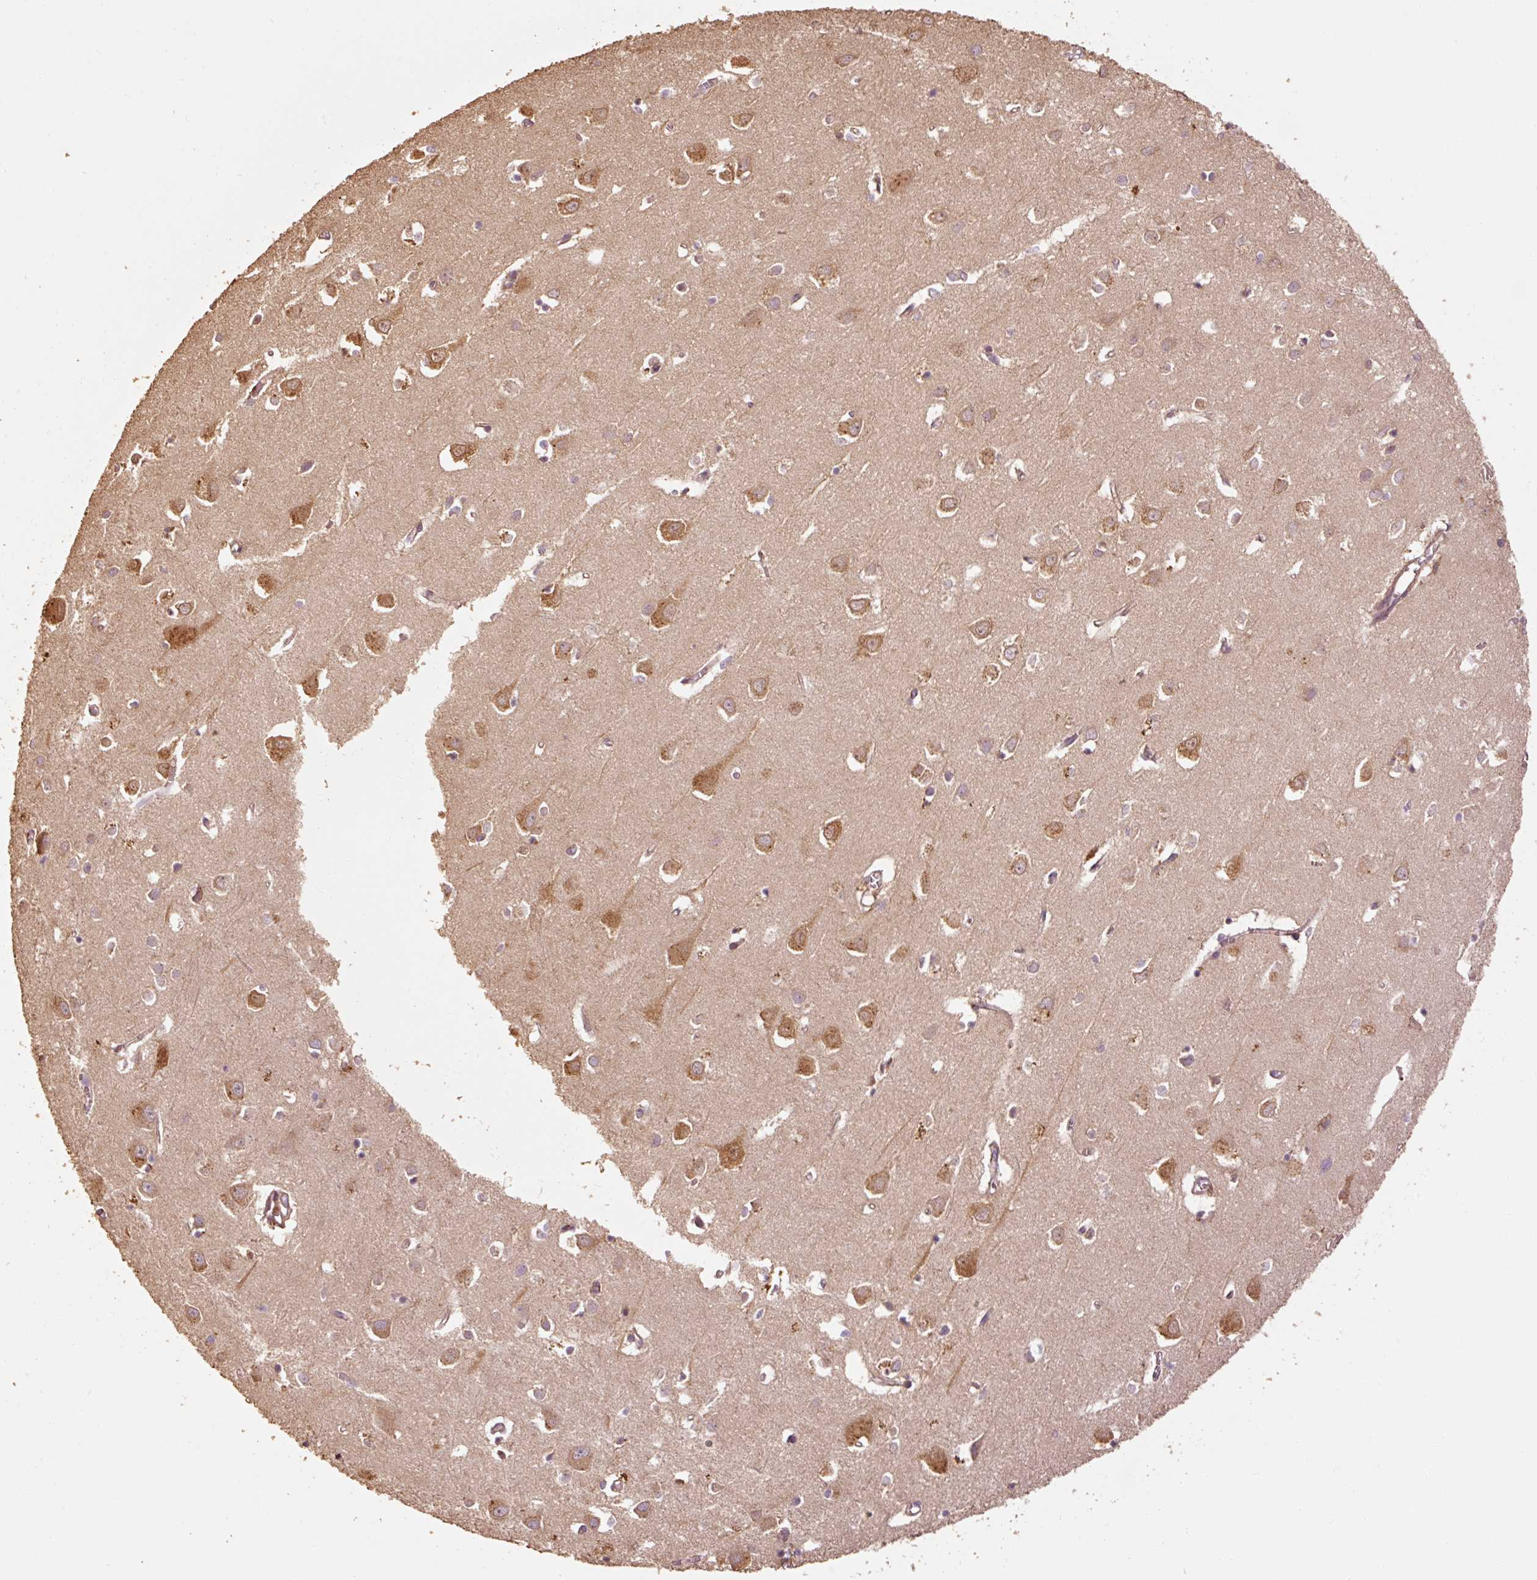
{"staining": {"intensity": "moderate", "quantity": ">75%", "location": "cytoplasmic/membranous"}, "tissue": "cerebral cortex", "cell_type": "Endothelial cells", "image_type": "normal", "snomed": [{"axis": "morphology", "description": "Normal tissue, NOS"}, {"axis": "topography", "description": "Cerebral cortex"}], "caption": "A brown stain highlights moderate cytoplasmic/membranous expression of a protein in endothelial cells of unremarkable cerebral cortex.", "gene": "EFHC1", "patient": {"sex": "male", "age": 70}}